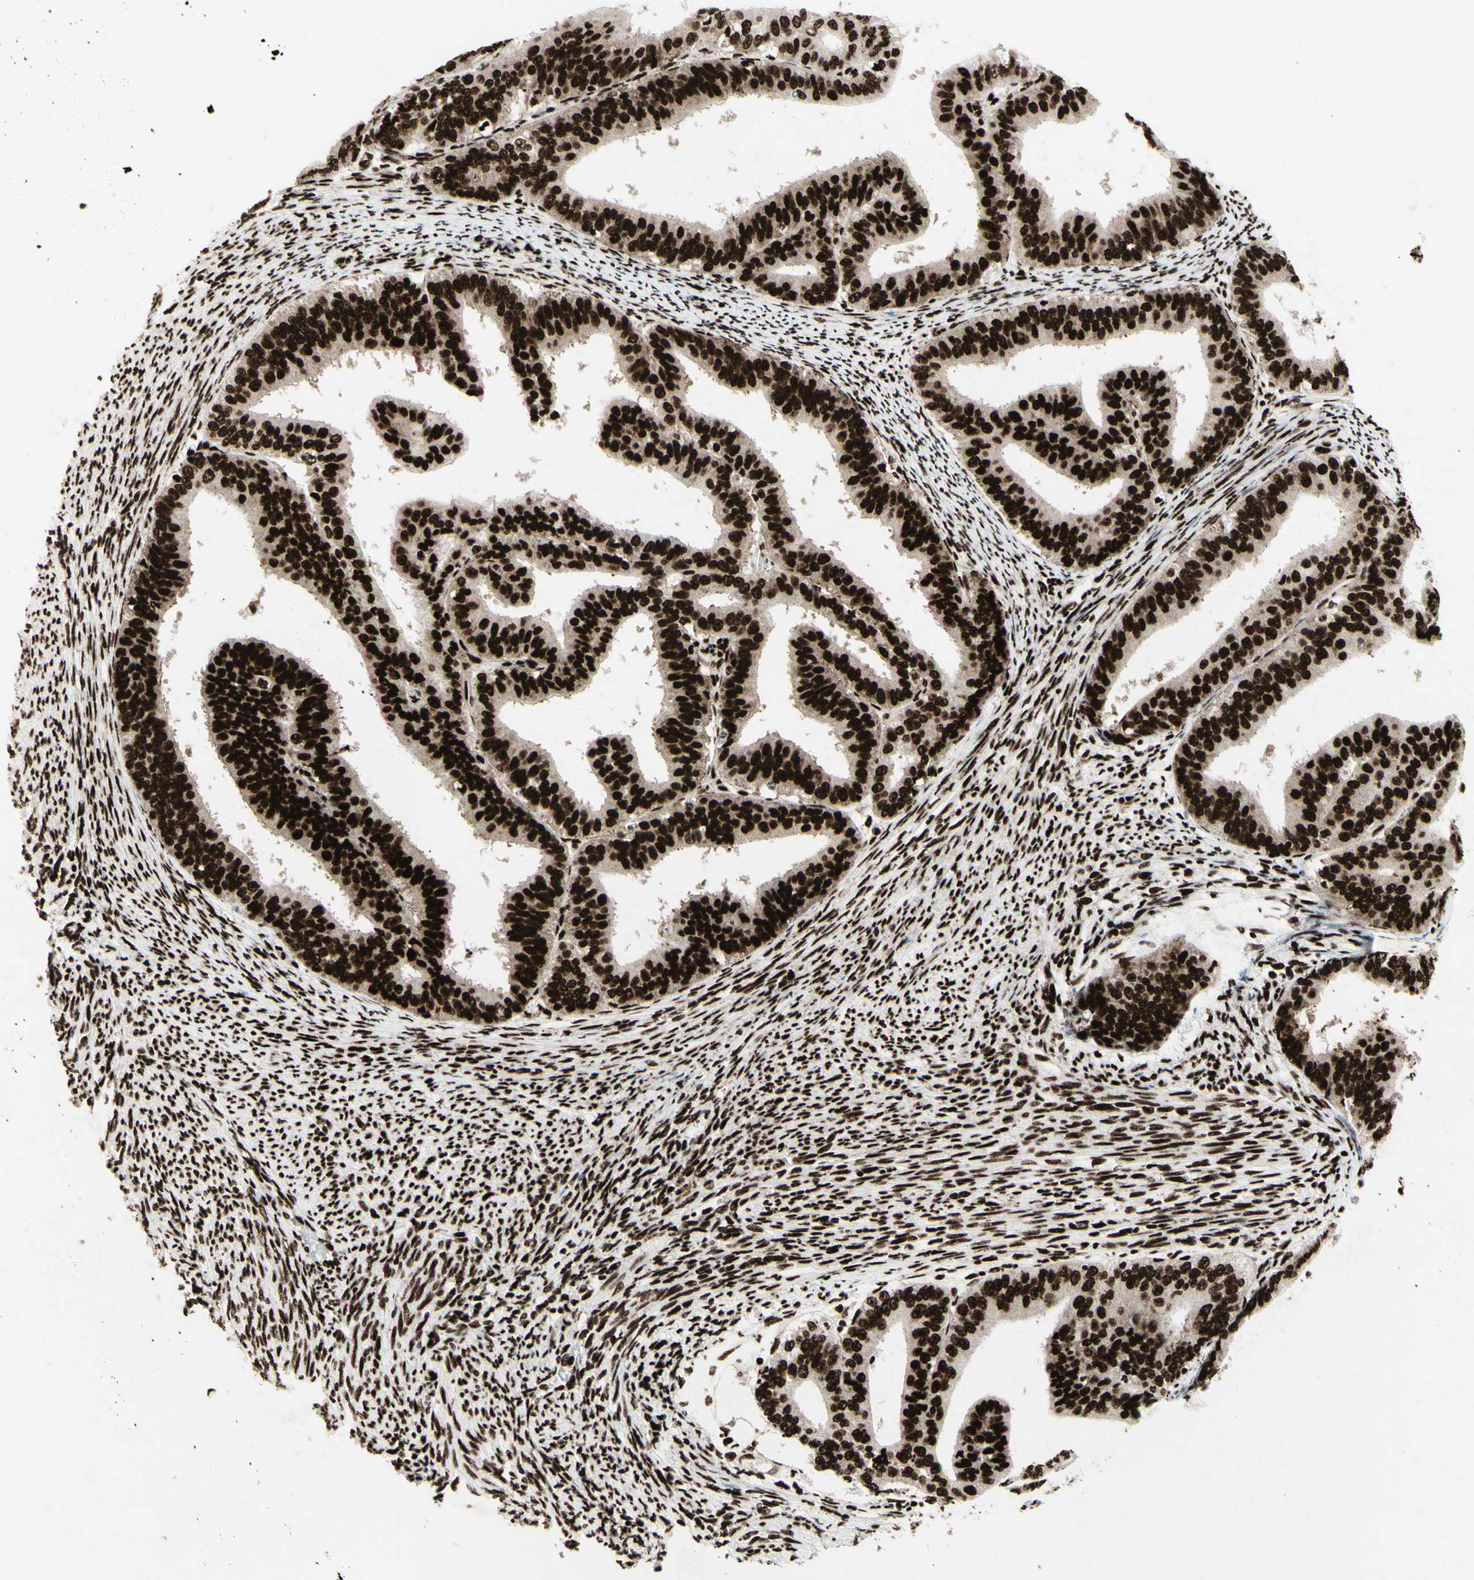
{"staining": {"intensity": "strong", "quantity": ">75%", "location": "nuclear"}, "tissue": "endometrial cancer", "cell_type": "Tumor cells", "image_type": "cancer", "snomed": [{"axis": "morphology", "description": "Adenocarcinoma, NOS"}, {"axis": "topography", "description": "Endometrium"}], "caption": "Protein staining demonstrates strong nuclear positivity in about >75% of tumor cells in endometrial adenocarcinoma.", "gene": "U2AF2", "patient": {"sex": "female", "age": 63}}